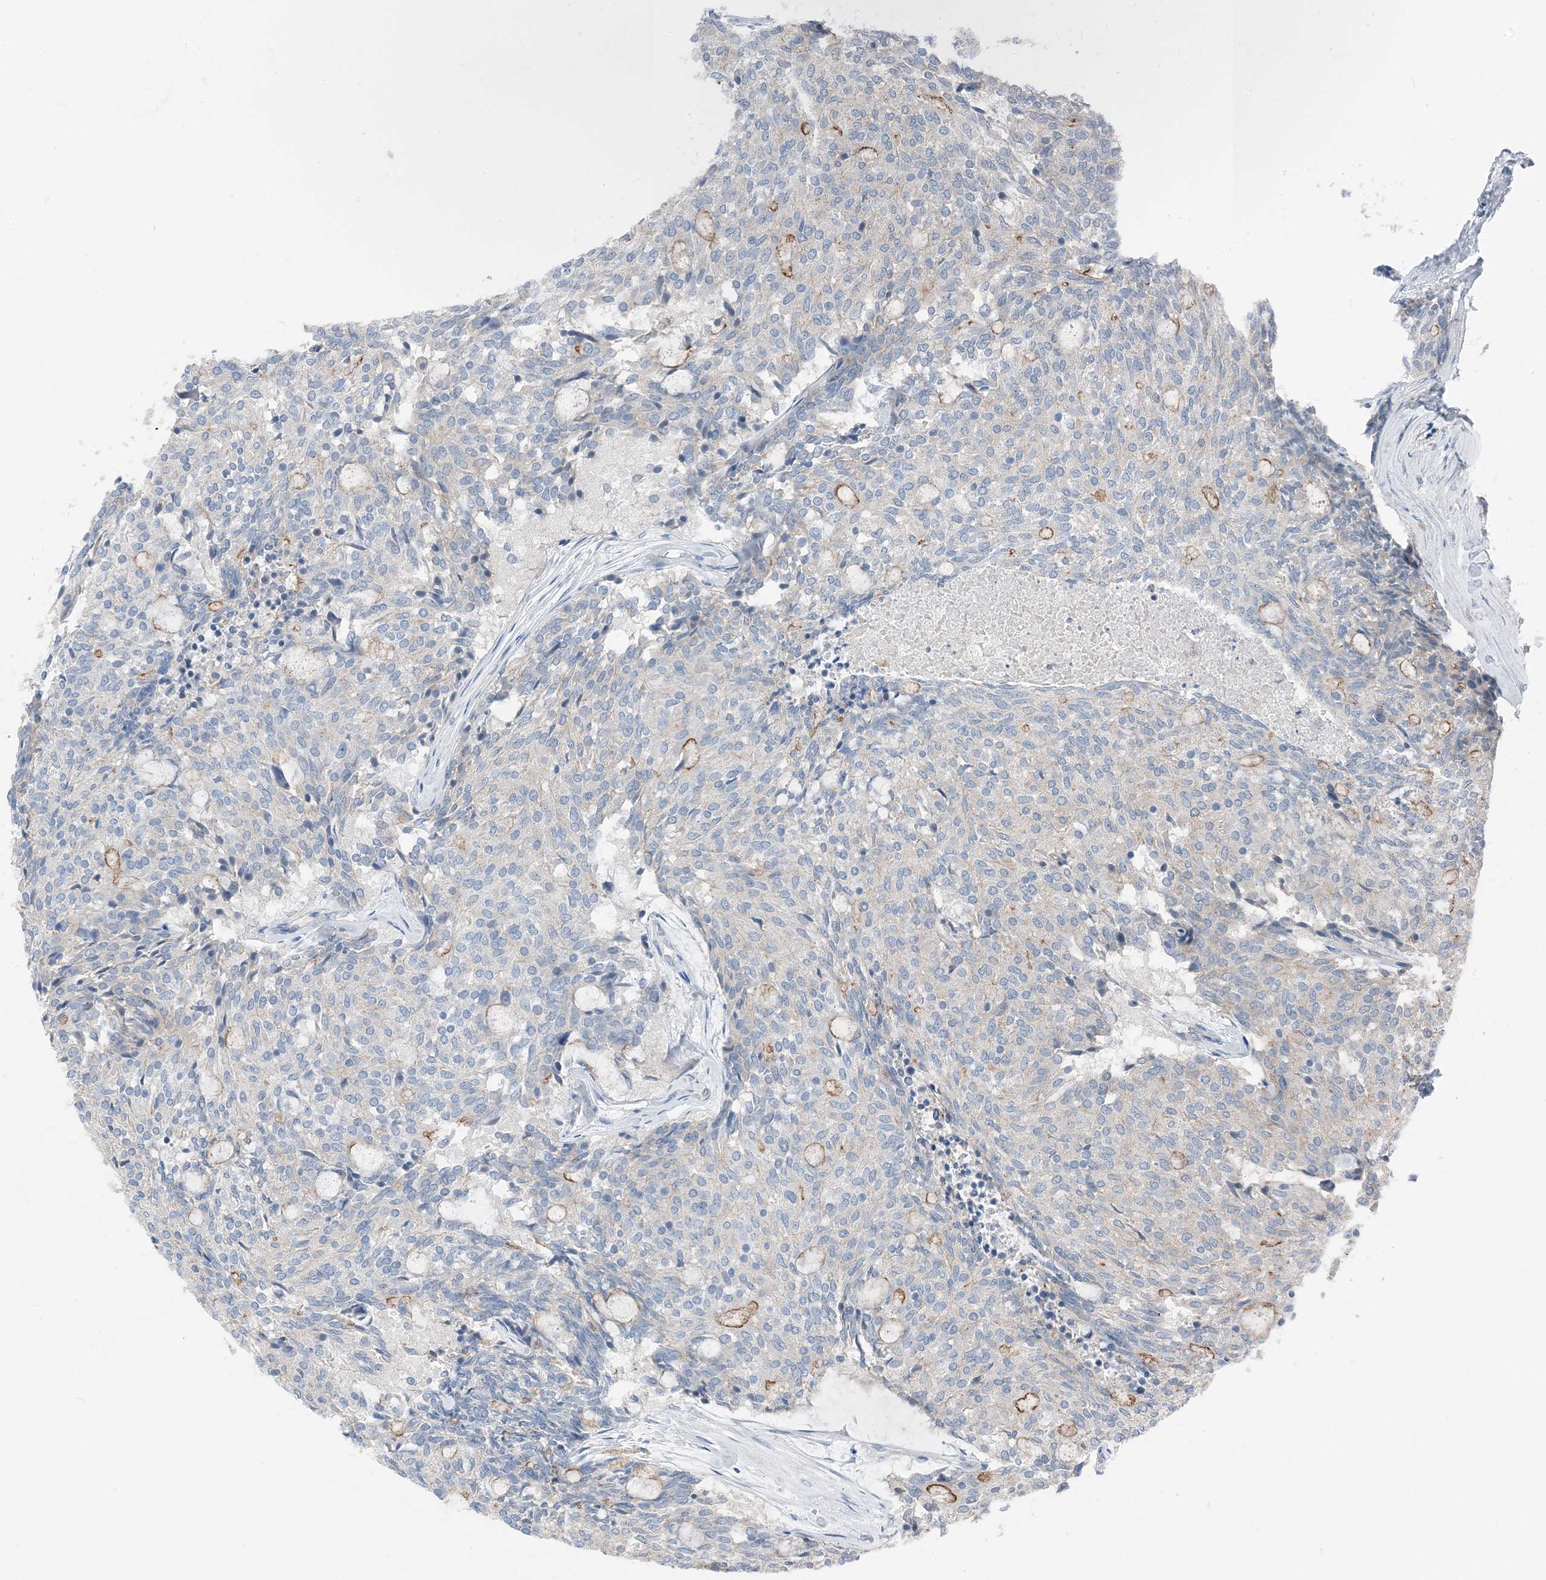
{"staining": {"intensity": "moderate", "quantity": "<25%", "location": "cytoplasmic/membranous"}, "tissue": "carcinoid", "cell_type": "Tumor cells", "image_type": "cancer", "snomed": [{"axis": "morphology", "description": "Carcinoid, malignant, NOS"}, {"axis": "topography", "description": "Pancreas"}], "caption": "A photomicrograph of carcinoid stained for a protein displays moderate cytoplasmic/membranous brown staining in tumor cells. (DAB (3,3'-diaminobenzidine) IHC, brown staining for protein, blue staining for nuclei).", "gene": "NCOA7", "patient": {"sex": "female", "age": 54}}